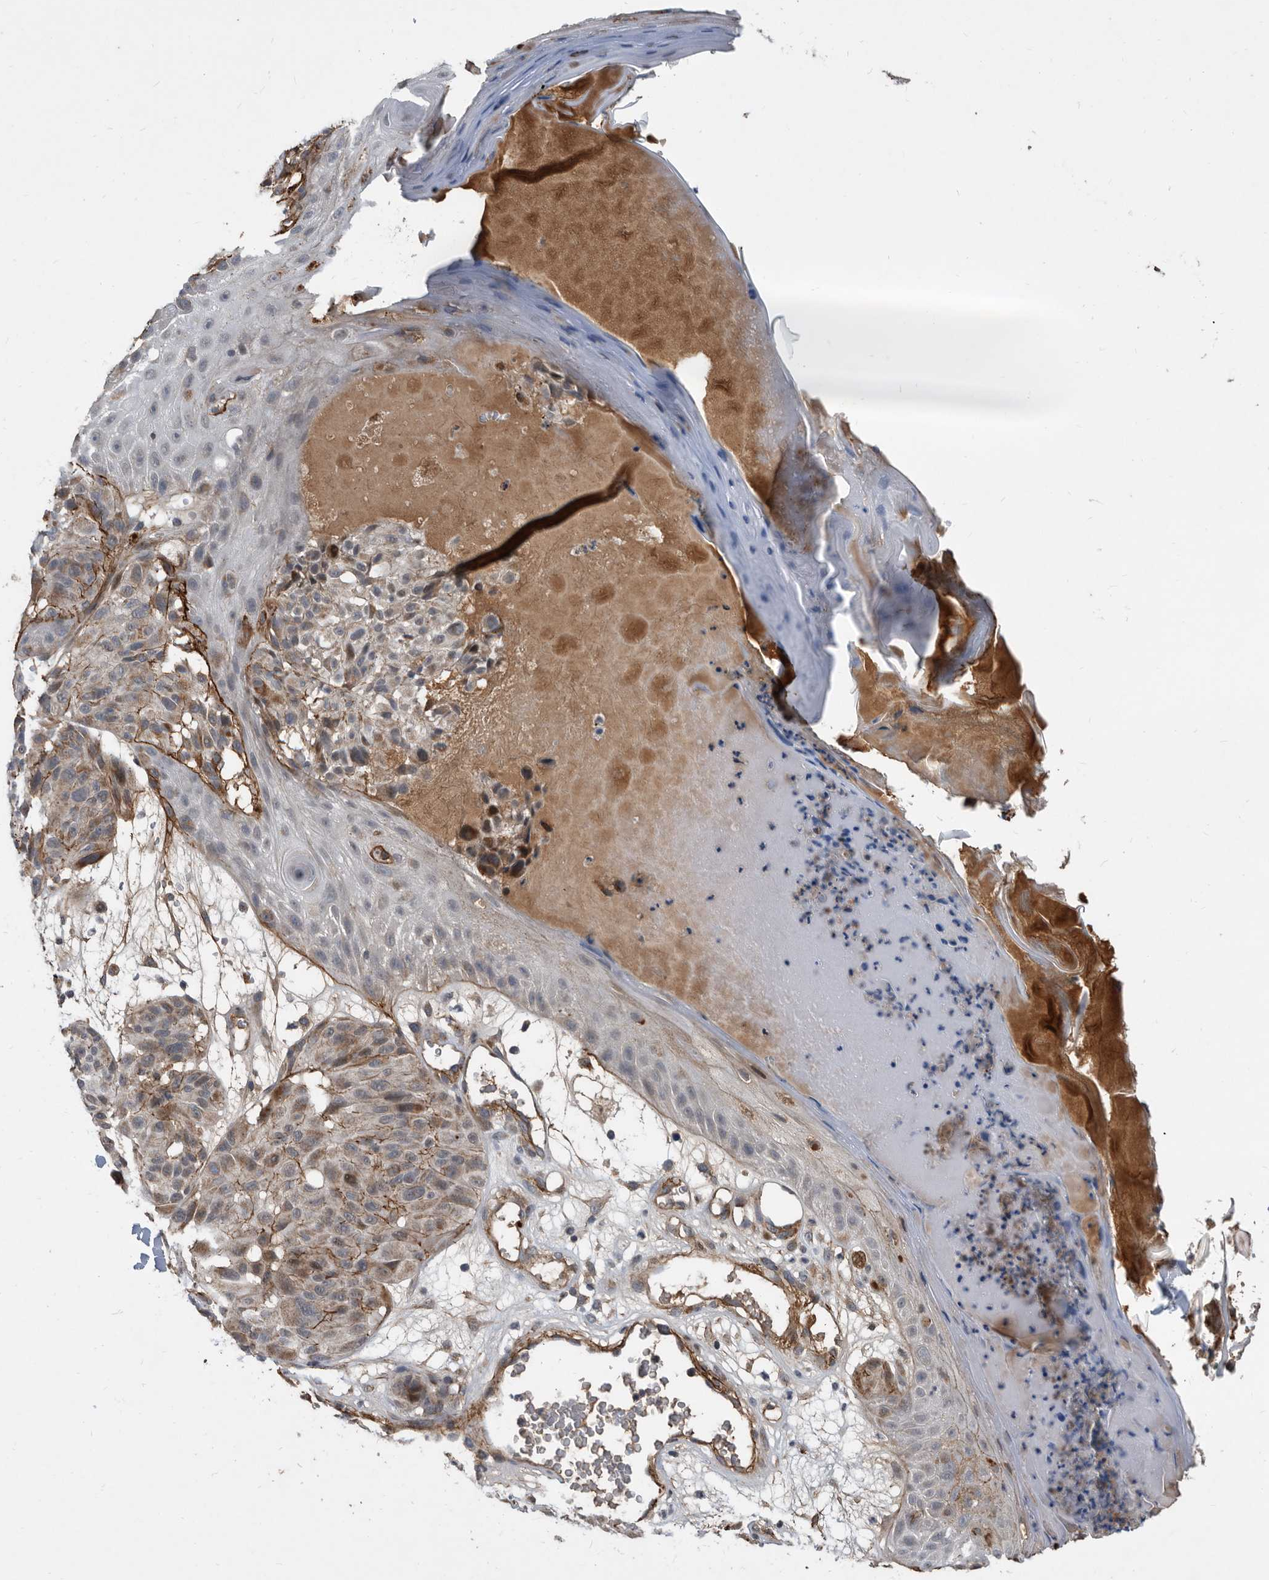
{"staining": {"intensity": "weak", "quantity": ">75%", "location": "cytoplasmic/membranous"}, "tissue": "melanoma", "cell_type": "Tumor cells", "image_type": "cancer", "snomed": [{"axis": "morphology", "description": "Malignant melanoma, NOS"}, {"axis": "topography", "description": "Skin"}], "caption": "This is a histology image of IHC staining of malignant melanoma, which shows weak positivity in the cytoplasmic/membranous of tumor cells.", "gene": "PI15", "patient": {"sex": "male", "age": 83}}